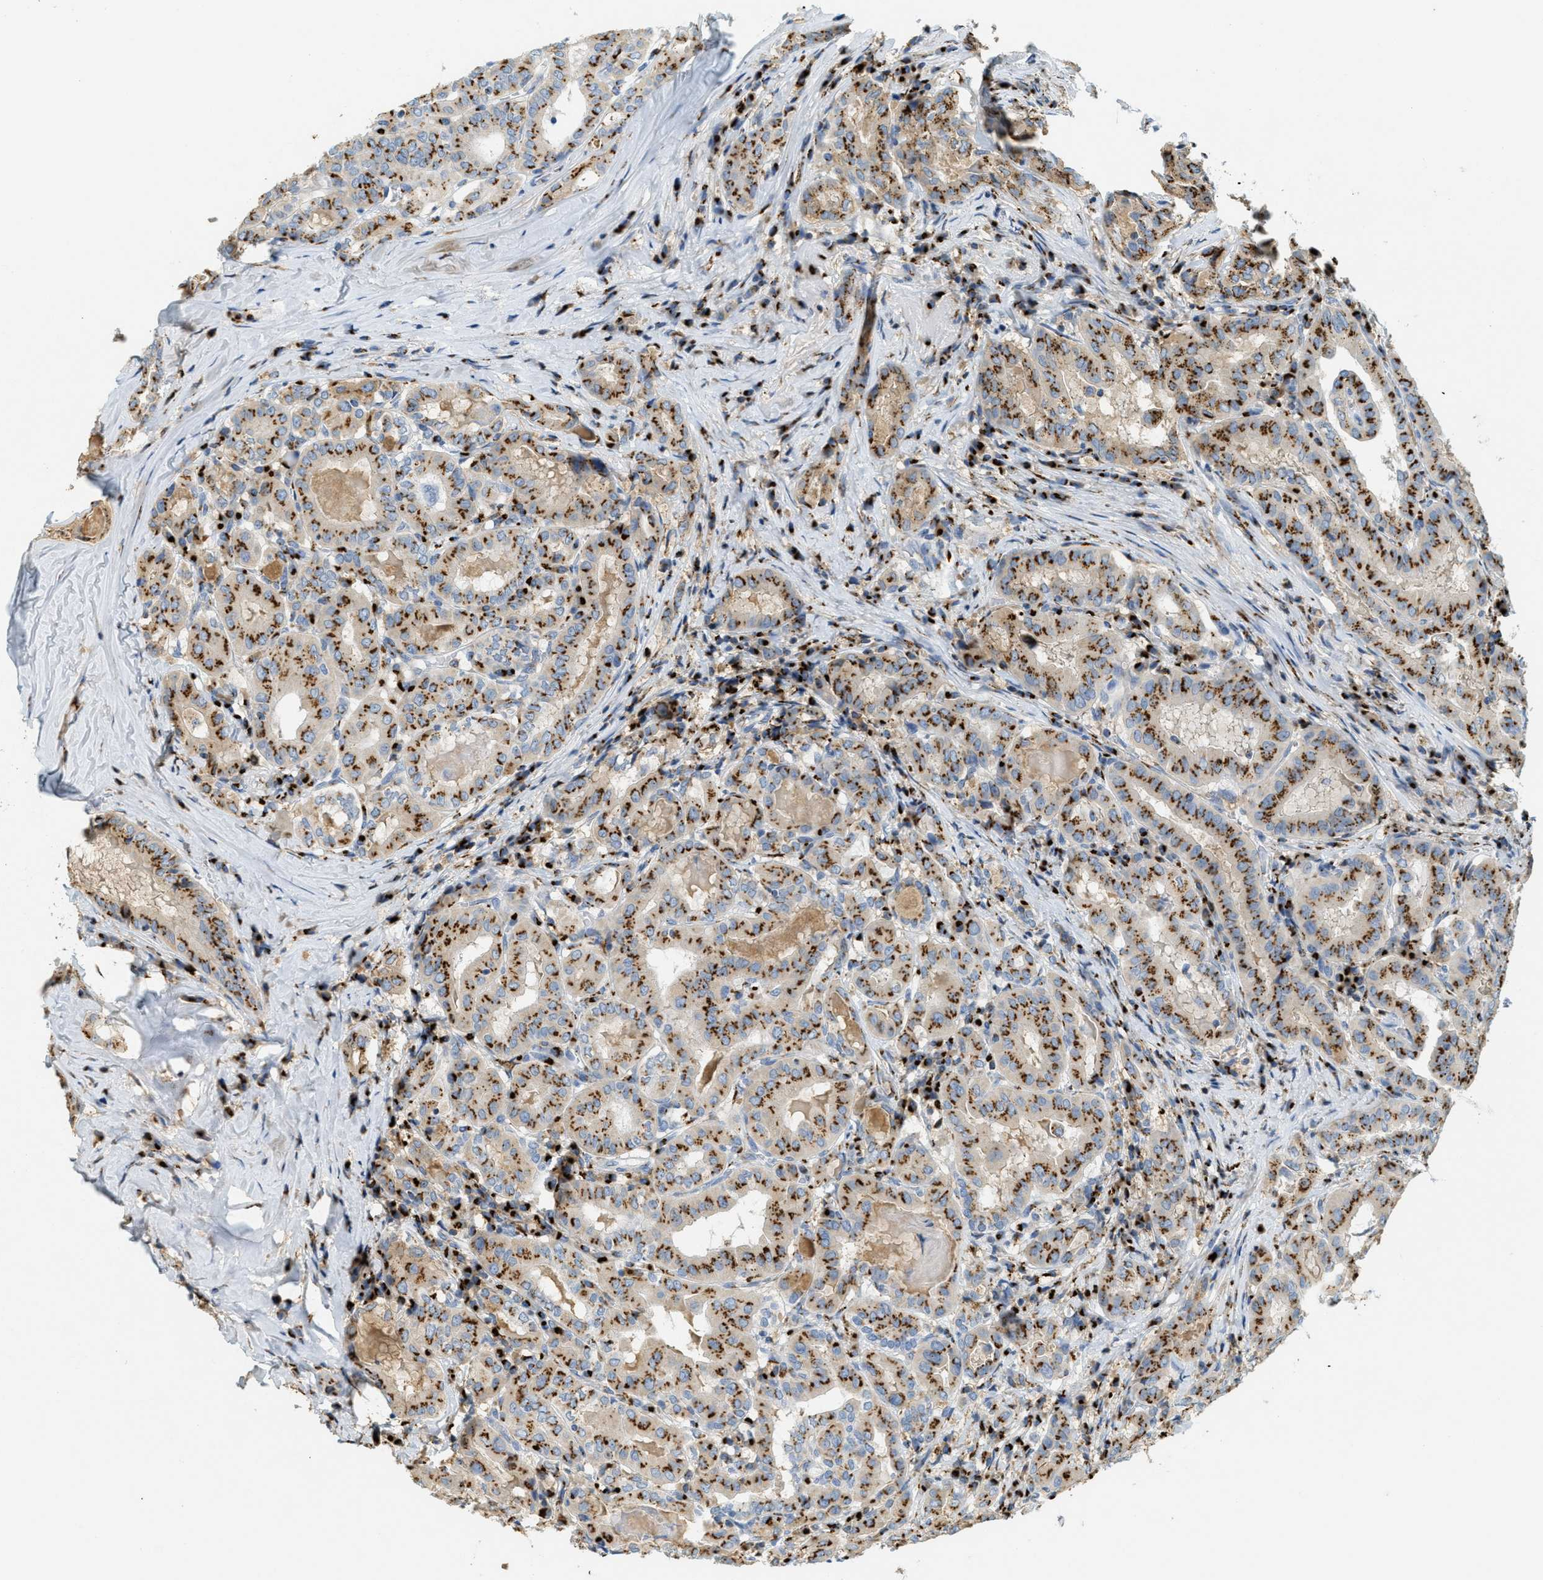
{"staining": {"intensity": "strong", "quantity": ">75%", "location": "cytoplasmic/membranous"}, "tissue": "thyroid cancer", "cell_type": "Tumor cells", "image_type": "cancer", "snomed": [{"axis": "morphology", "description": "Papillary adenocarcinoma, NOS"}, {"axis": "topography", "description": "Thyroid gland"}], "caption": "Human papillary adenocarcinoma (thyroid) stained for a protein (brown) demonstrates strong cytoplasmic/membranous positive staining in about >75% of tumor cells.", "gene": "ENTPD4", "patient": {"sex": "female", "age": 42}}